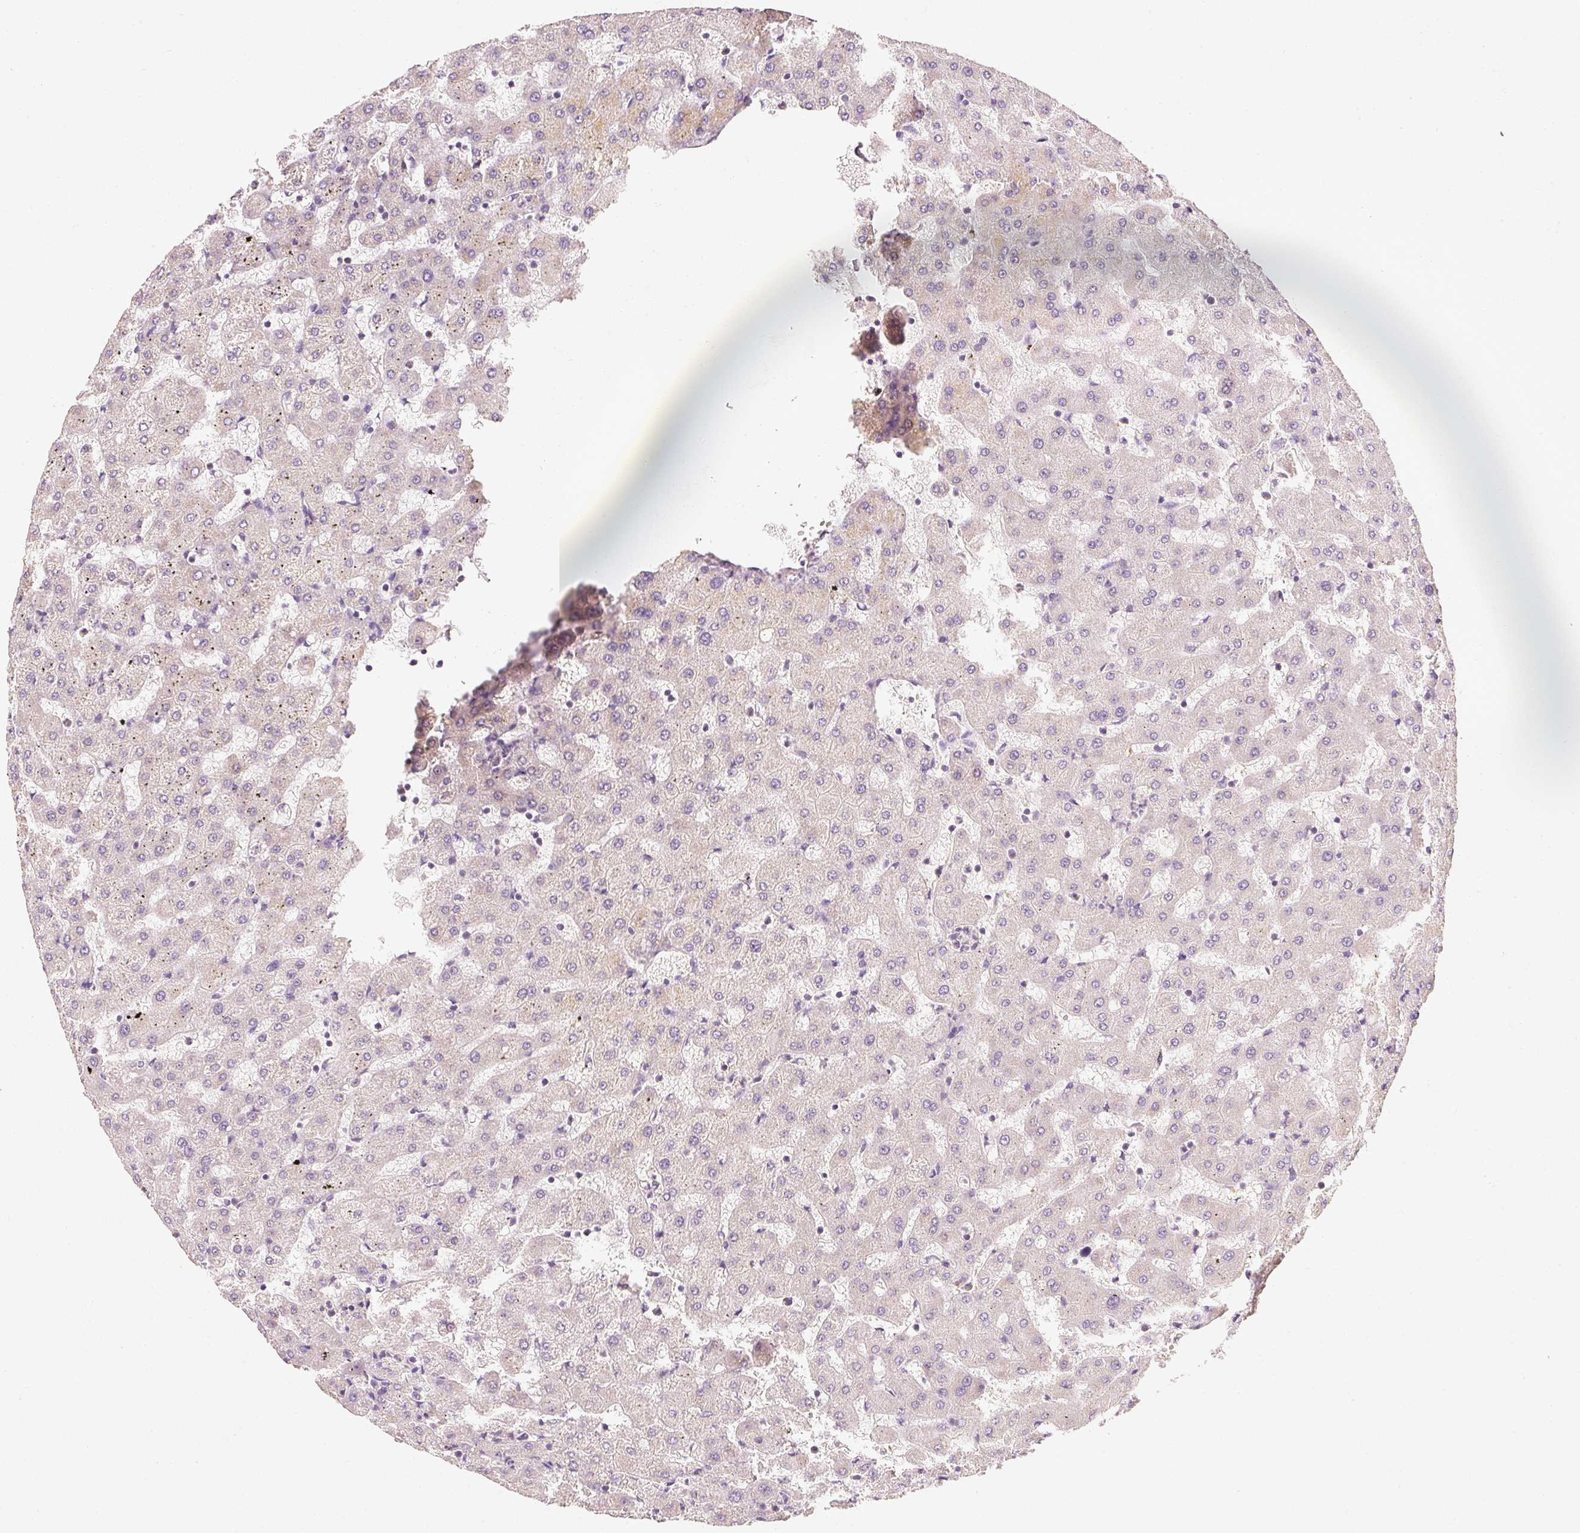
{"staining": {"intensity": "negative", "quantity": "none", "location": "none"}, "tissue": "liver", "cell_type": "Cholangiocytes", "image_type": "normal", "snomed": [{"axis": "morphology", "description": "Normal tissue, NOS"}, {"axis": "topography", "description": "Liver"}], "caption": "Immunohistochemistry (IHC) histopathology image of unremarkable liver stained for a protein (brown), which demonstrates no positivity in cholangiocytes.", "gene": "TOMM40", "patient": {"sex": "female", "age": 63}}